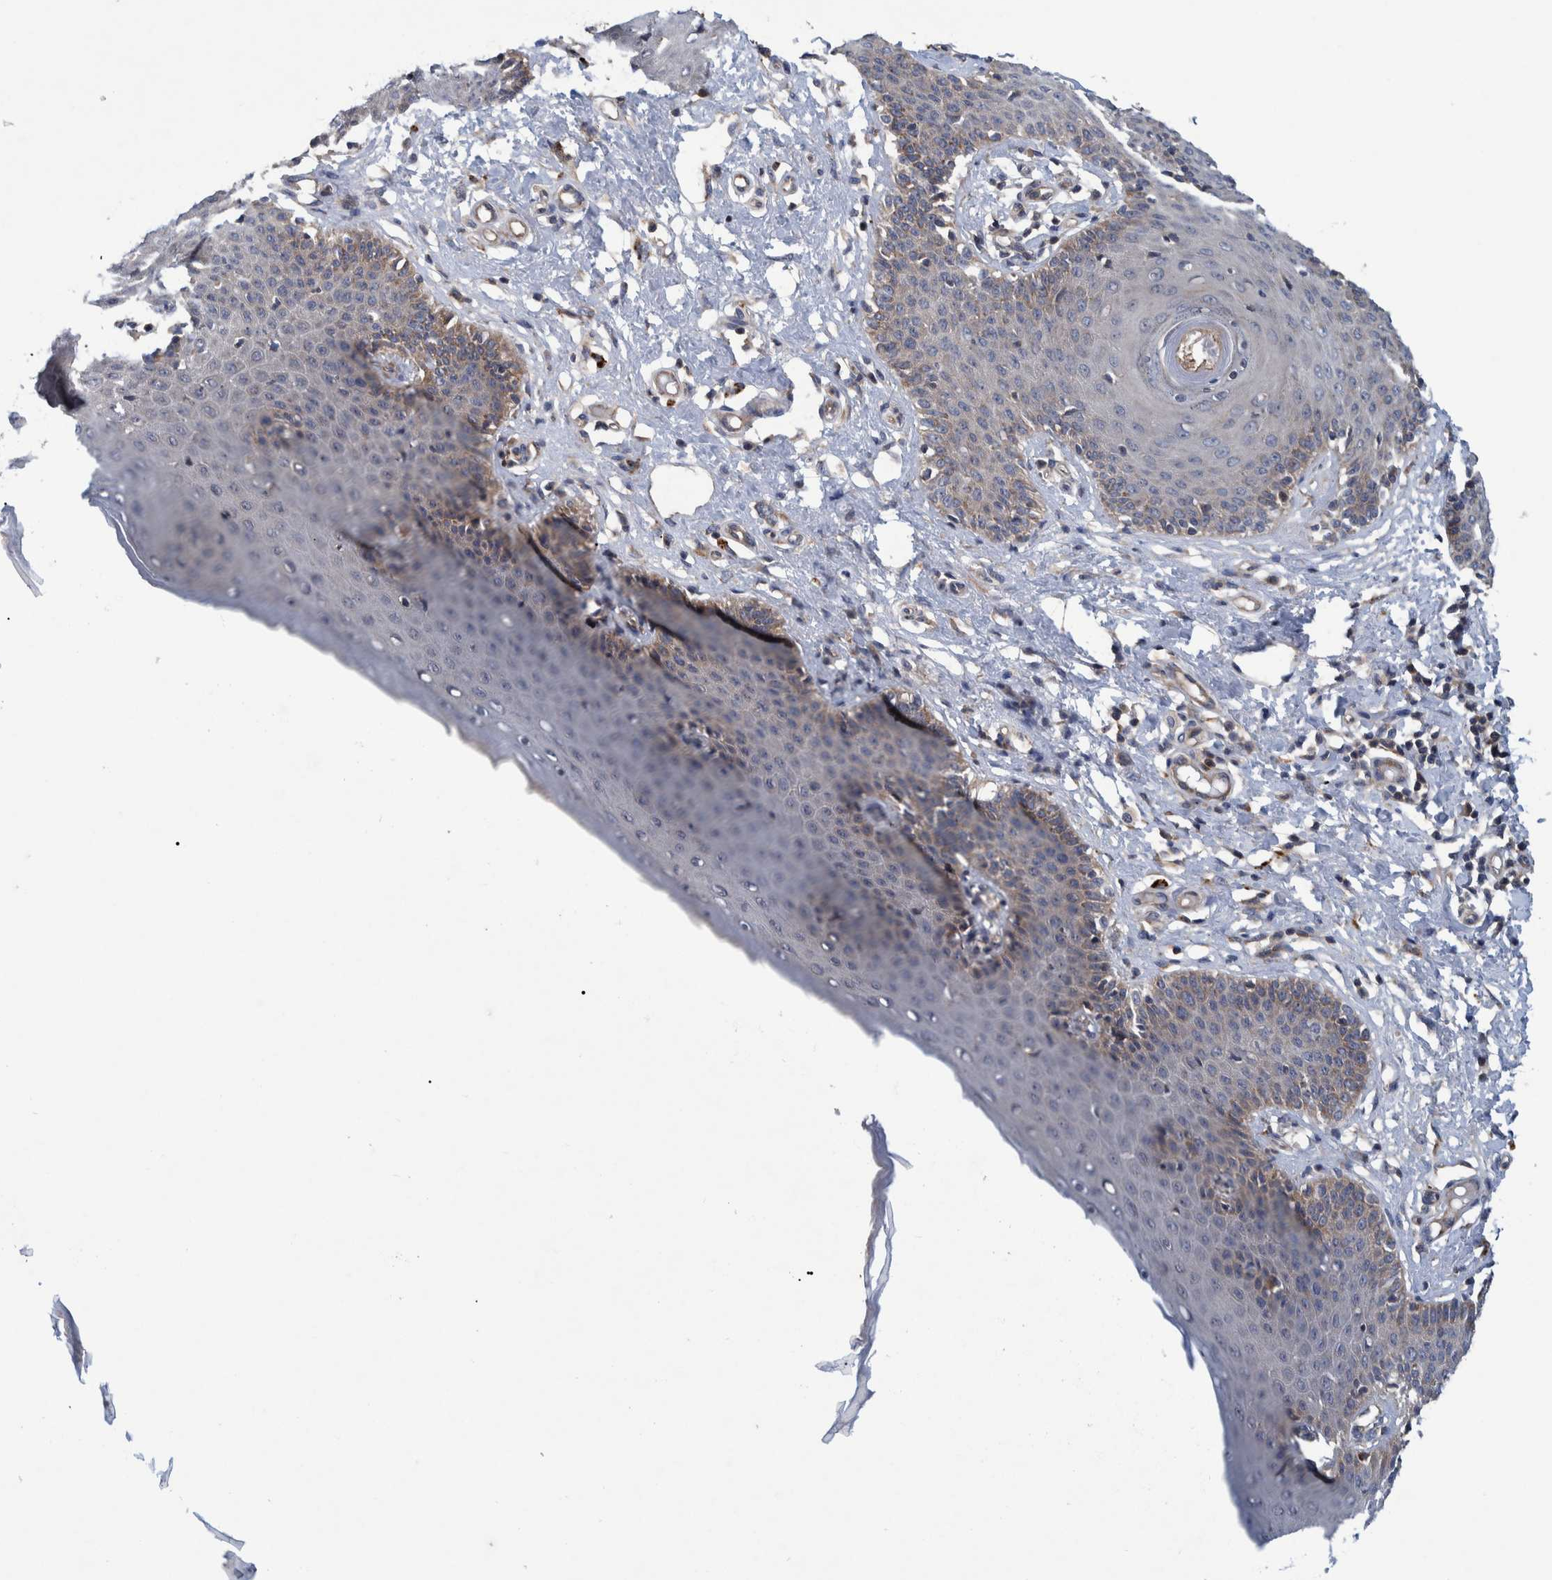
{"staining": {"intensity": "moderate", "quantity": "25%-75%", "location": "cytoplasmic/membranous"}, "tissue": "skin", "cell_type": "Epidermal cells", "image_type": "normal", "snomed": [{"axis": "morphology", "description": "Normal tissue, NOS"}, {"axis": "topography", "description": "Vulva"}], "caption": "A brown stain highlights moderate cytoplasmic/membranous staining of a protein in epidermal cells of benign skin.", "gene": "ITIH3", "patient": {"sex": "female", "age": 66}}